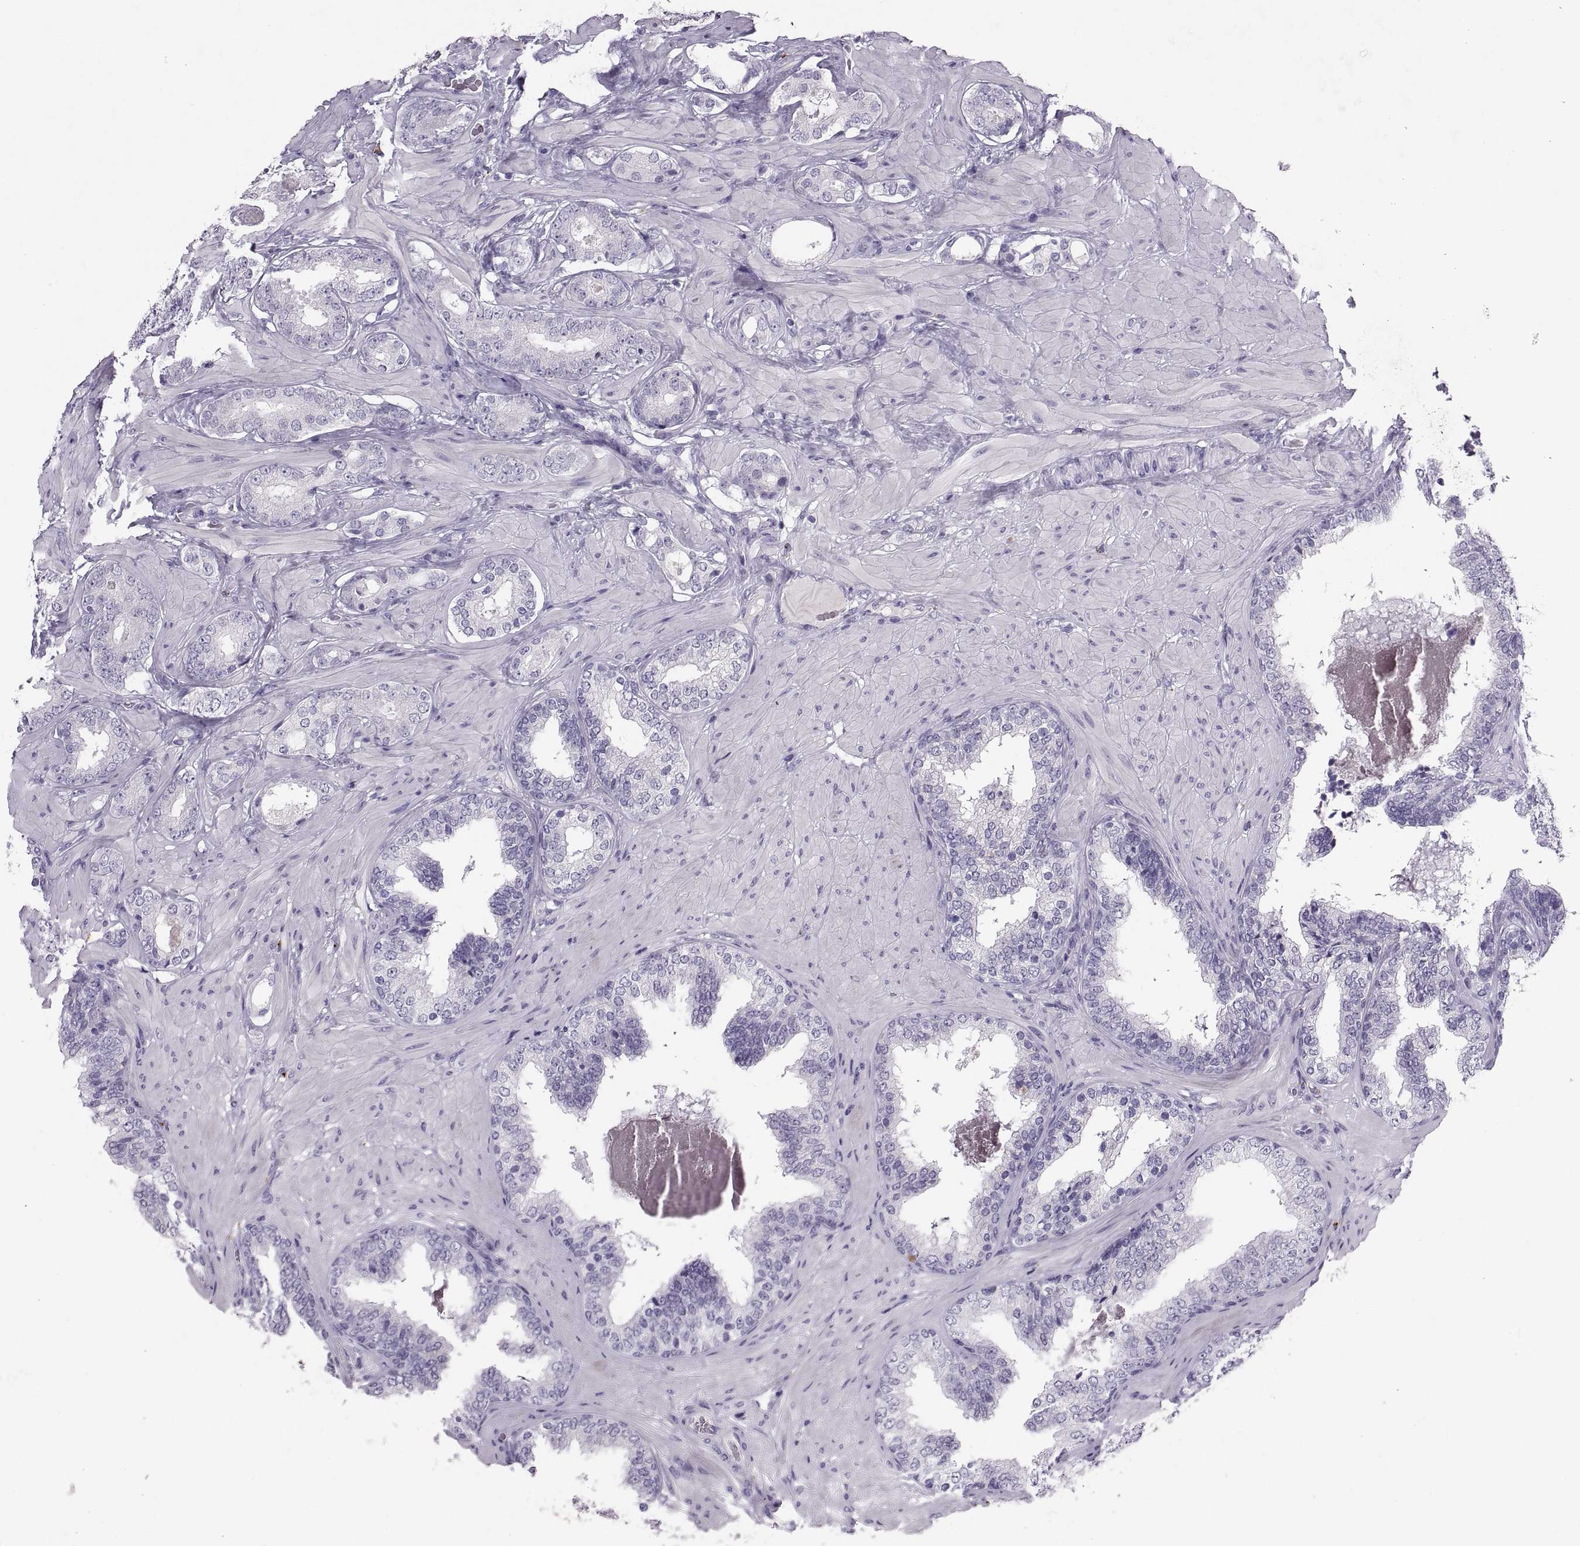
{"staining": {"intensity": "negative", "quantity": "none", "location": "none"}, "tissue": "prostate cancer", "cell_type": "Tumor cells", "image_type": "cancer", "snomed": [{"axis": "morphology", "description": "Adenocarcinoma, Low grade"}, {"axis": "topography", "description": "Prostate"}], "caption": "Tumor cells show no significant positivity in low-grade adenocarcinoma (prostate).", "gene": "QRICH2", "patient": {"sex": "male", "age": 60}}